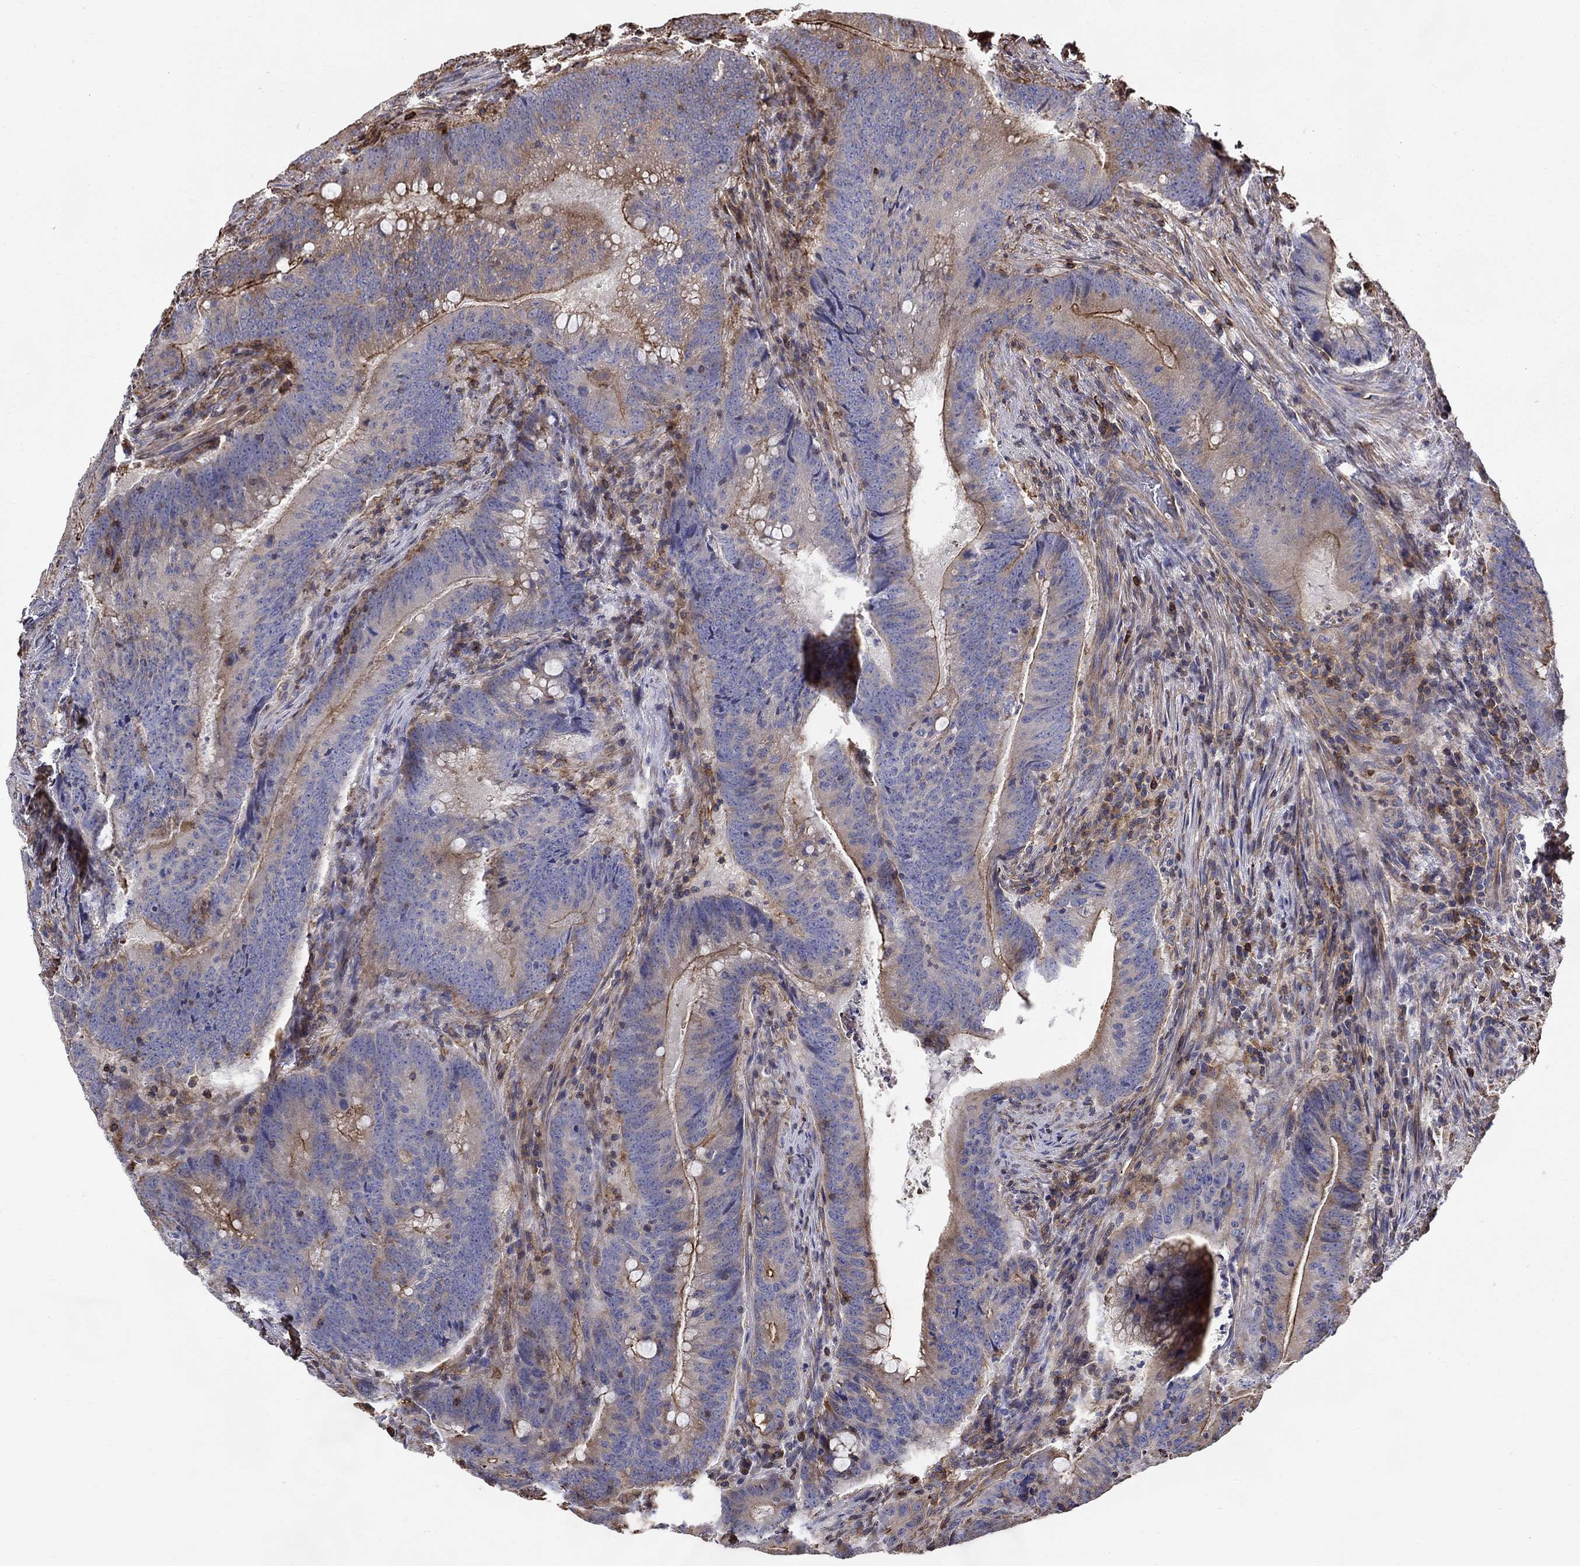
{"staining": {"intensity": "strong", "quantity": "<25%", "location": "cytoplasmic/membranous"}, "tissue": "colorectal cancer", "cell_type": "Tumor cells", "image_type": "cancer", "snomed": [{"axis": "morphology", "description": "Adenocarcinoma, NOS"}, {"axis": "topography", "description": "Colon"}], "caption": "Human adenocarcinoma (colorectal) stained with a brown dye reveals strong cytoplasmic/membranous positive staining in approximately <25% of tumor cells.", "gene": "NPHP1", "patient": {"sex": "female", "age": 87}}